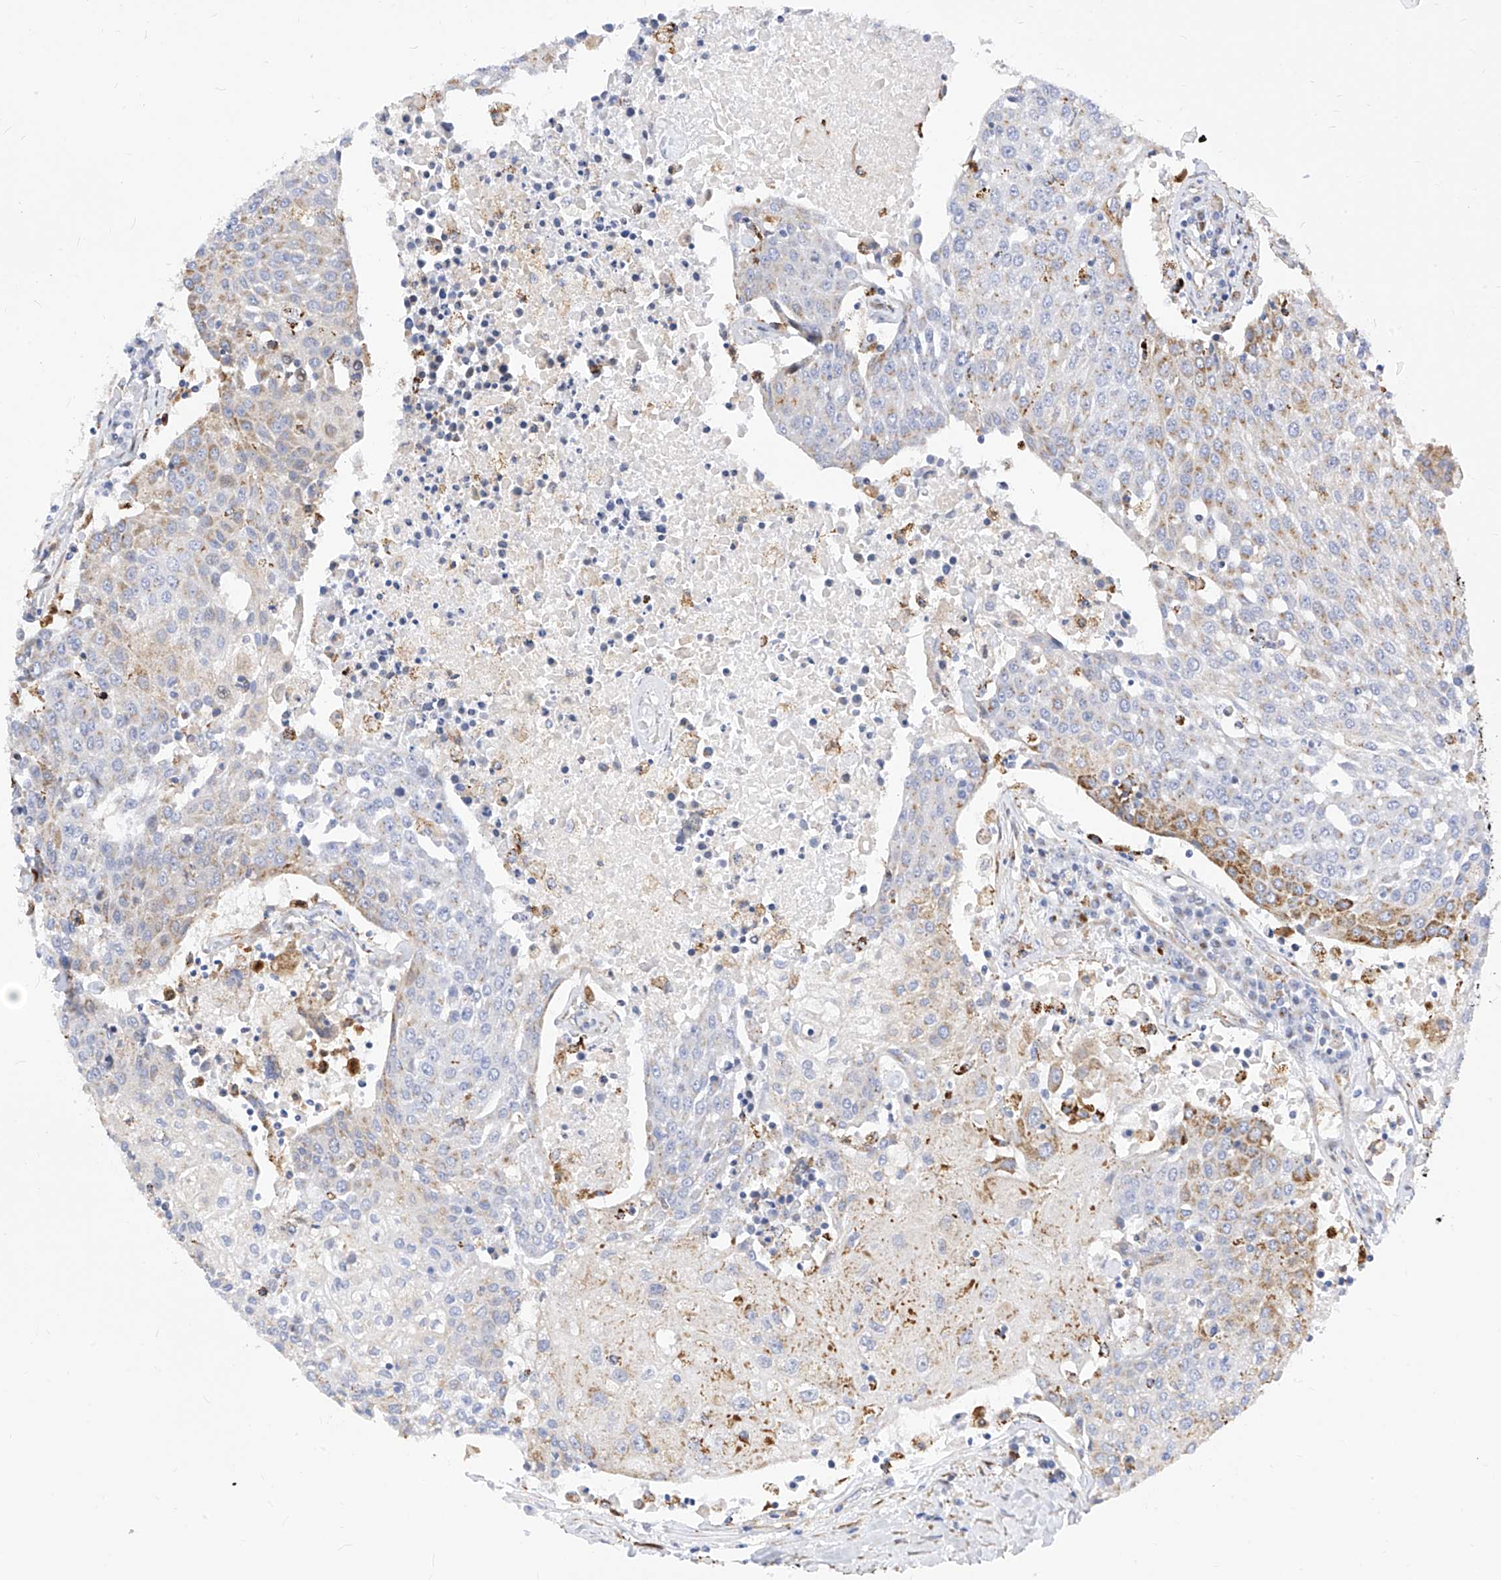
{"staining": {"intensity": "moderate", "quantity": "<25%", "location": "cytoplasmic/membranous"}, "tissue": "urothelial cancer", "cell_type": "Tumor cells", "image_type": "cancer", "snomed": [{"axis": "morphology", "description": "Urothelial carcinoma, High grade"}, {"axis": "topography", "description": "Urinary bladder"}], "caption": "High-power microscopy captured an immunohistochemistry (IHC) image of urothelial carcinoma (high-grade), revealing moderate cytoplasmic/membranous staining in about <25% of tumor cells.", "gene": "TTLL8", "patient": {"sex": "female", "age": 85}}